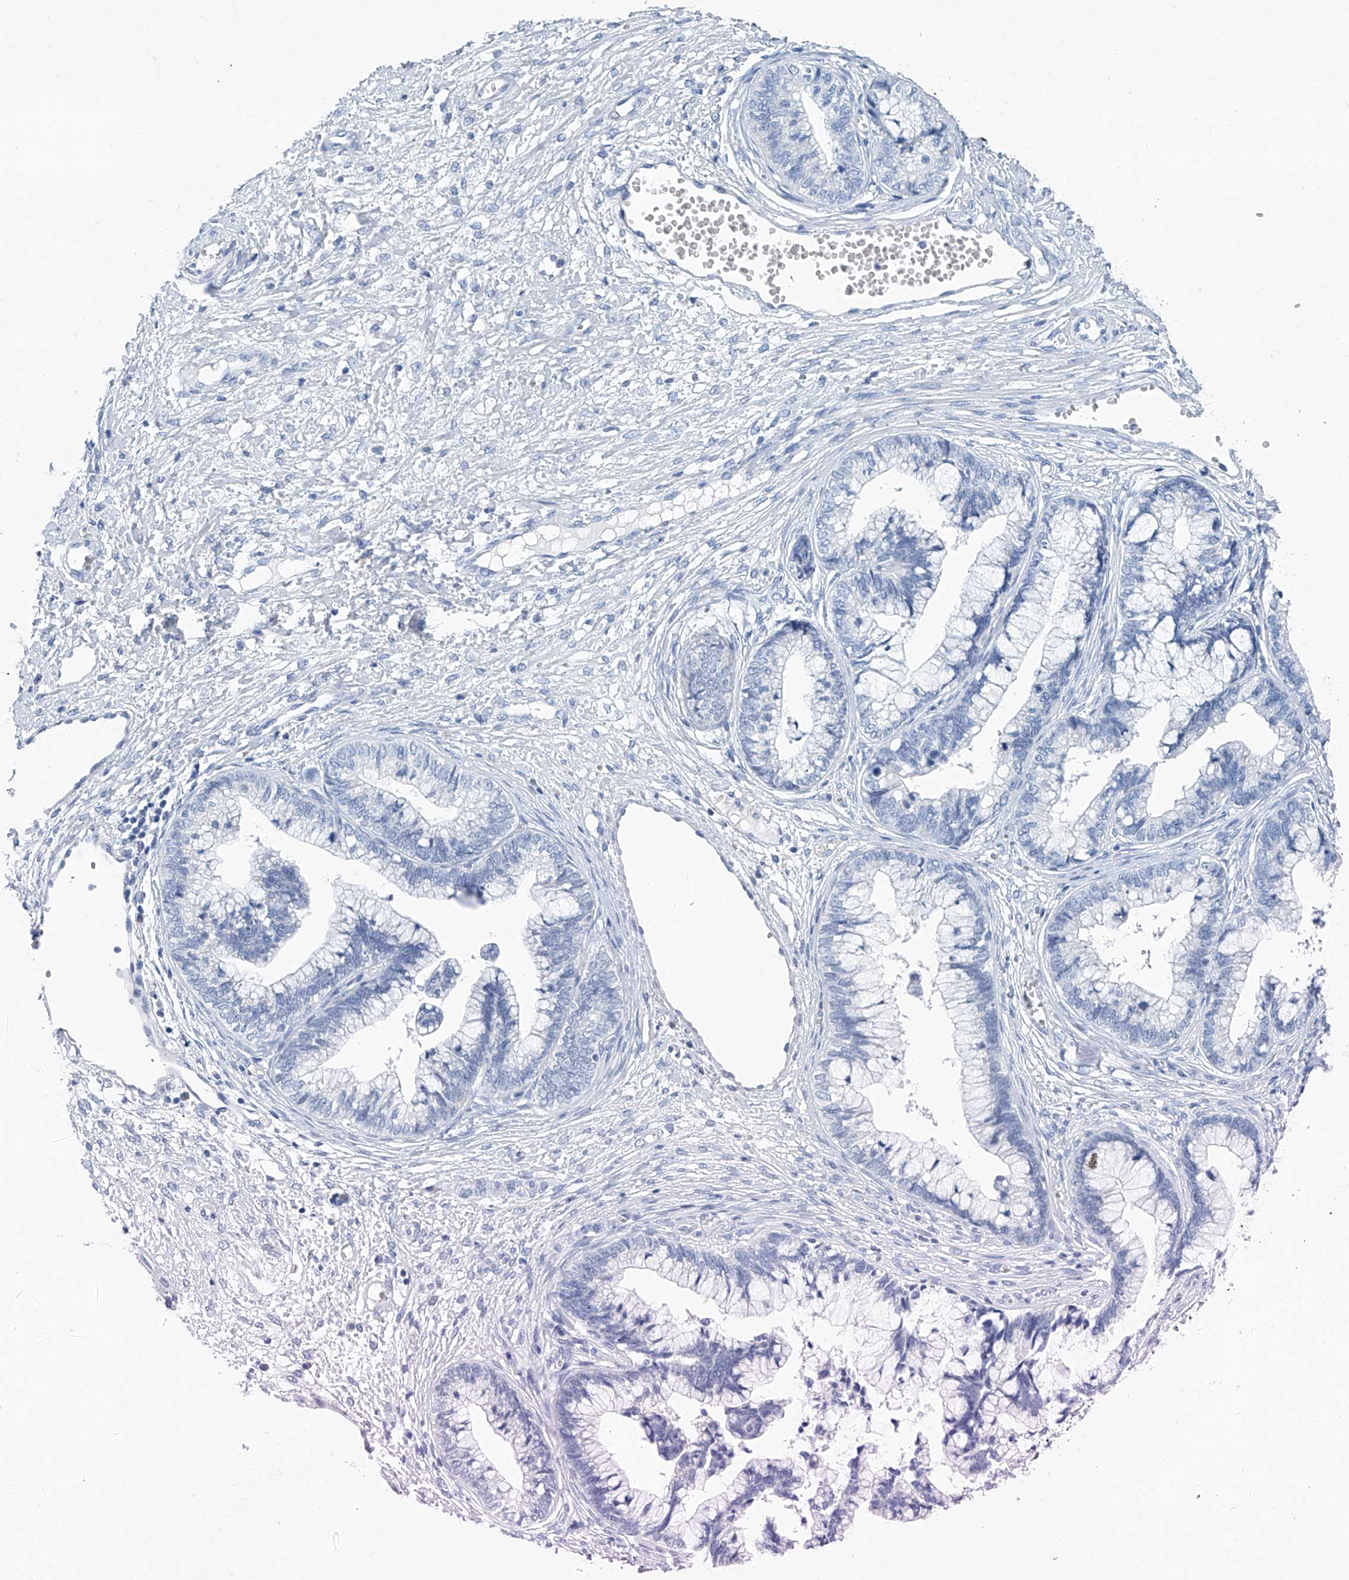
{"staining": {"intensity": "negative", "quantity": "none", "location": "none"}, "tissue": "cervical cancer", "cell_type": "Tumor cells", "image_type": "cancer", "snomed": [{"axis": "morphology", "description": "Adenocarcinoma, NOS"}, {"axis": "topography", "description": "Cervix"}], "caption": "There is no significant expression in tumor cells of cervical adenocarcinoma.", "gene": "CYP2A7", "patient": {"sex": "female", "age": 44}}